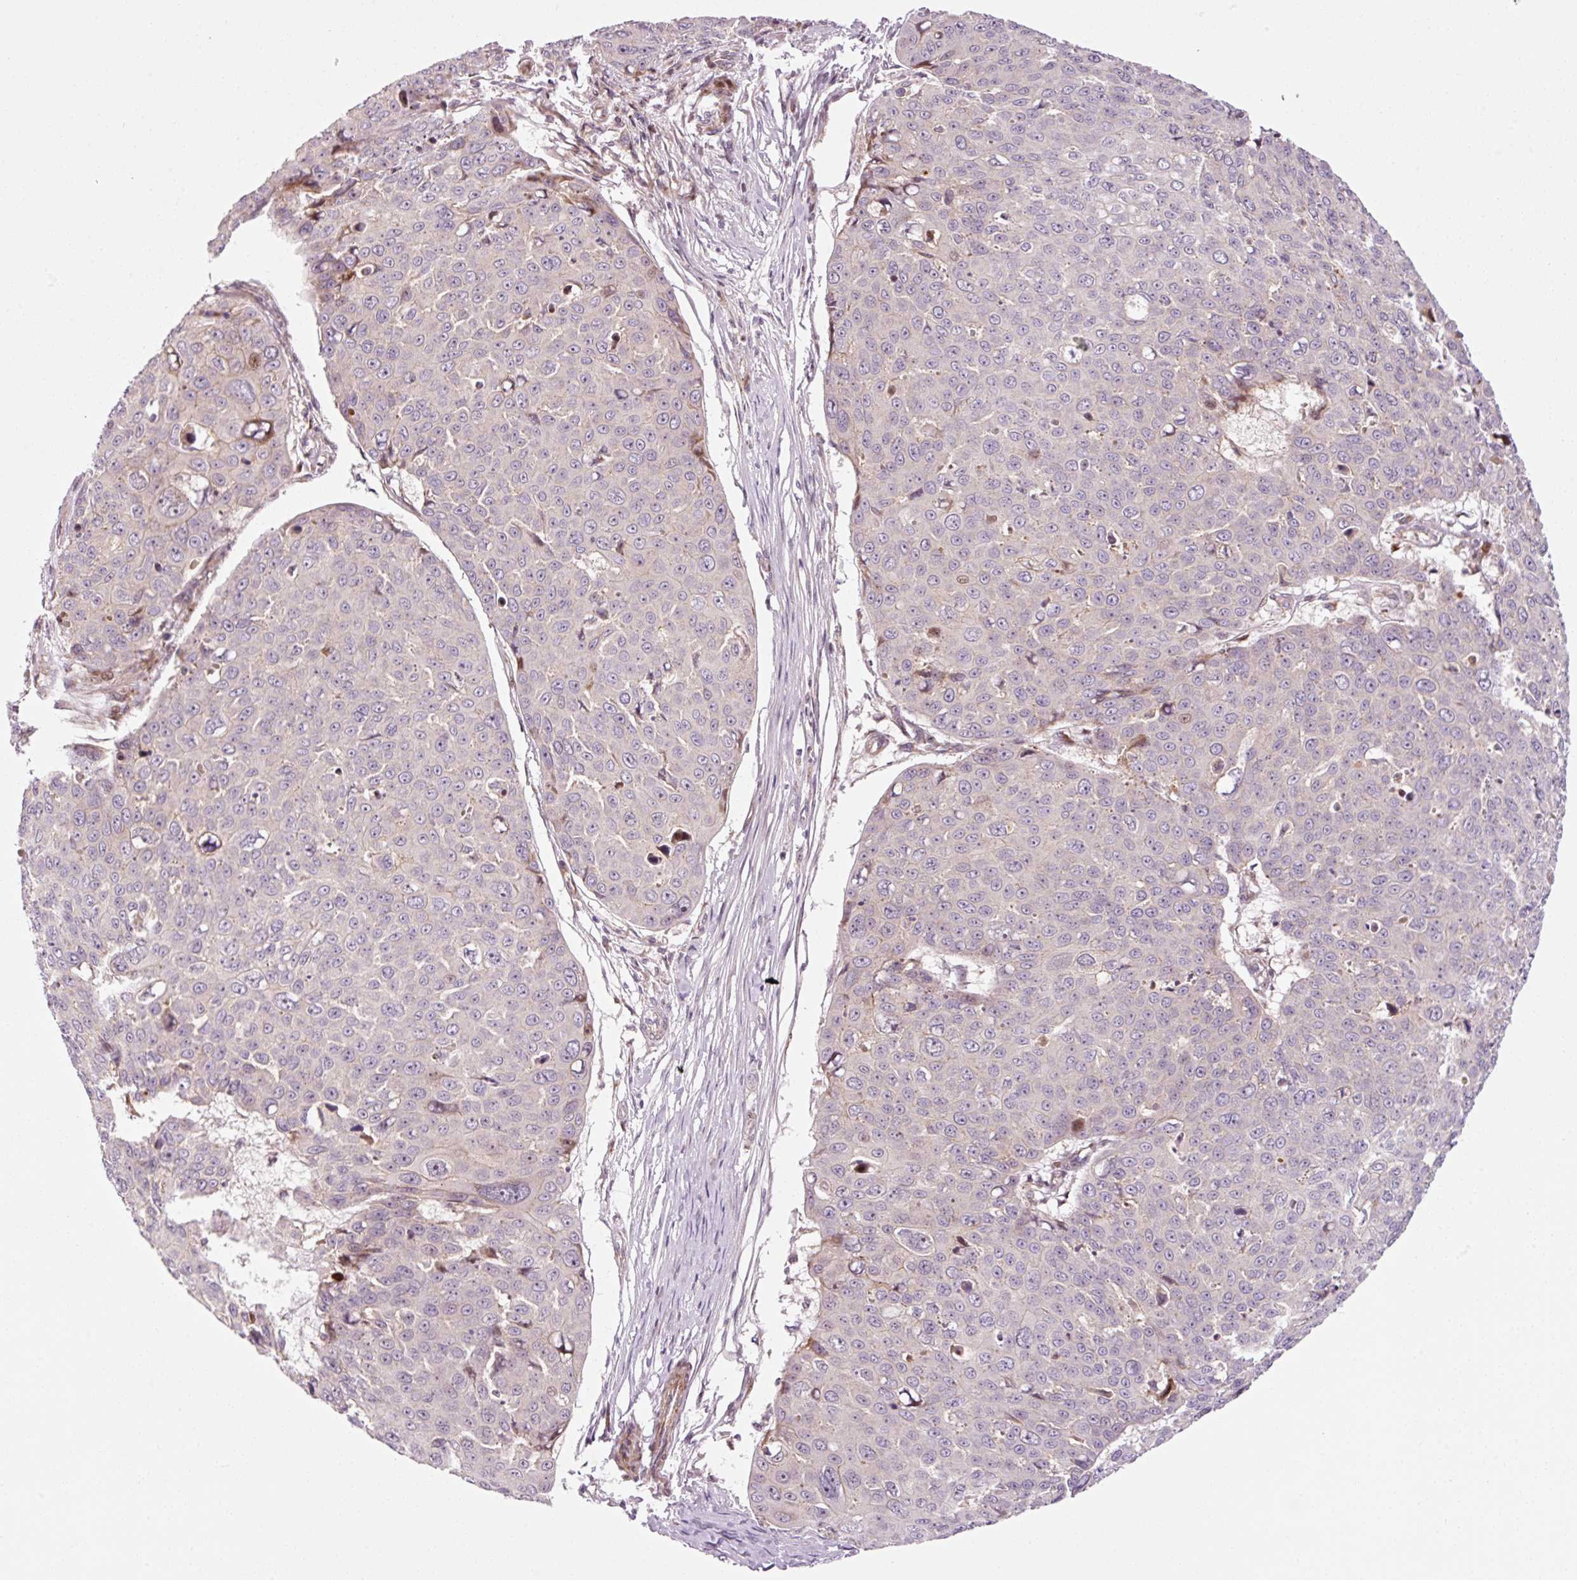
{"staining": {"intensity": "negative", "quantity": "none", "location": "none"}, "tissue": "skin cancer", "cell_type": "Tumor cells", "image_type": "cancer", "snomed": [{"axis": "morphology", "description": "Squamous cell carcinoma, NOS"}, {"axis": "topography", "description": "Skin"}], "caption": "This is an immunohistochemistry (IHC) histopathology image of squamous cell carcinoma (skin). There is no positivity in tumor cells.", "gene": "ANKRD20A1", "patient": {"sex": "male", "age": 71}}